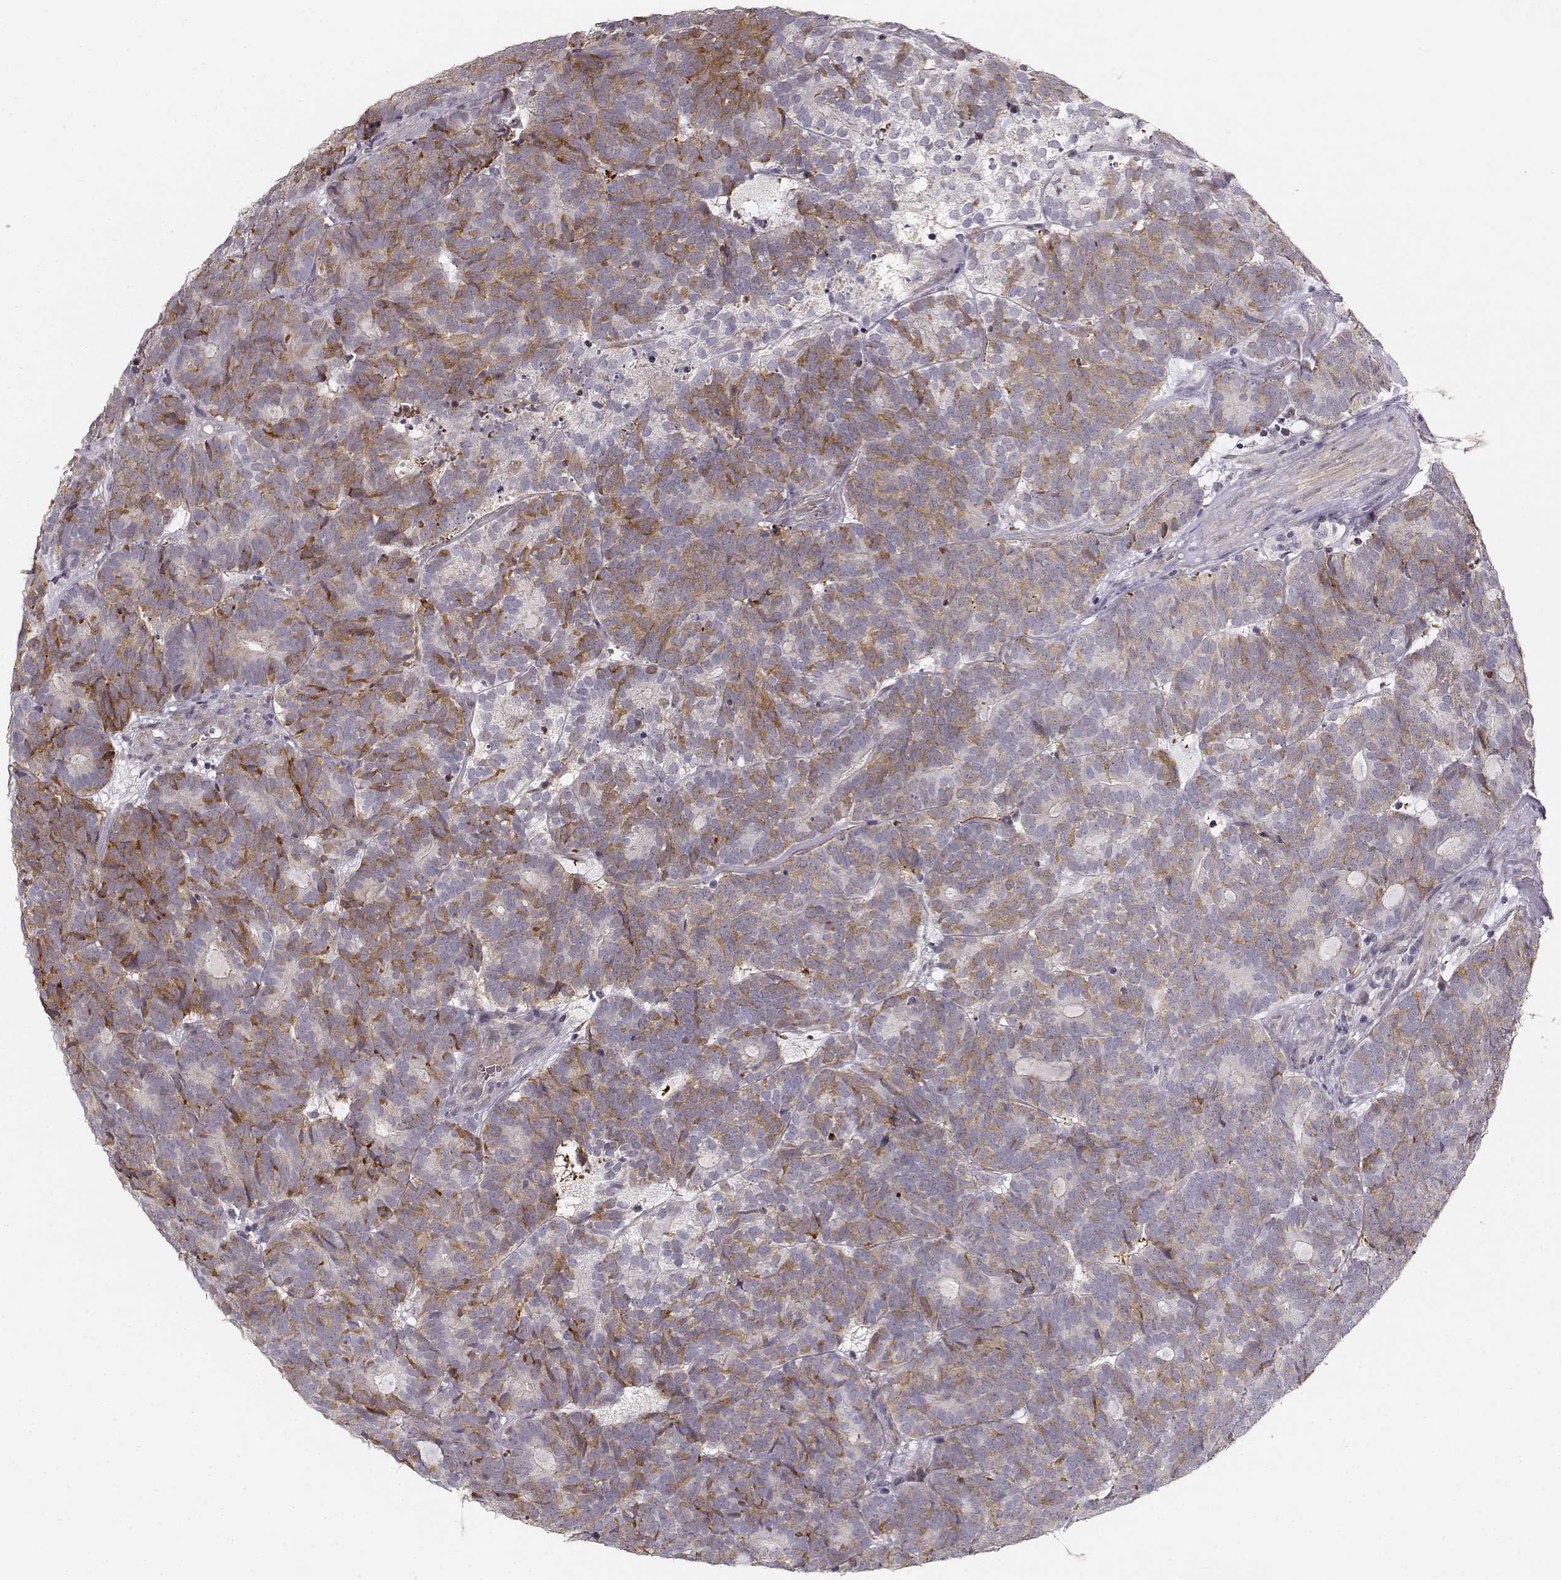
{"staining": {"intensity": "moderate", "quantity": "<25%", "location": "cytoplasmic/membranous"}, "tissue": "head and neck cancer", "cell_type": "Tumor cells", "image_type": "cancer", "snomed": [{"axis": "morphology", "description": "Adenocarcinoma, NOS"}, {"axis": "topography", "description": "Head-Neck"}], "caption": "This is an image of IHC staining of head and neck cancer, which shows moderate staining in the cytoplasmic/membranous of tumor cells.", "gene": "RGS9BP", "patient": {"sex": "female", "age": 81}}